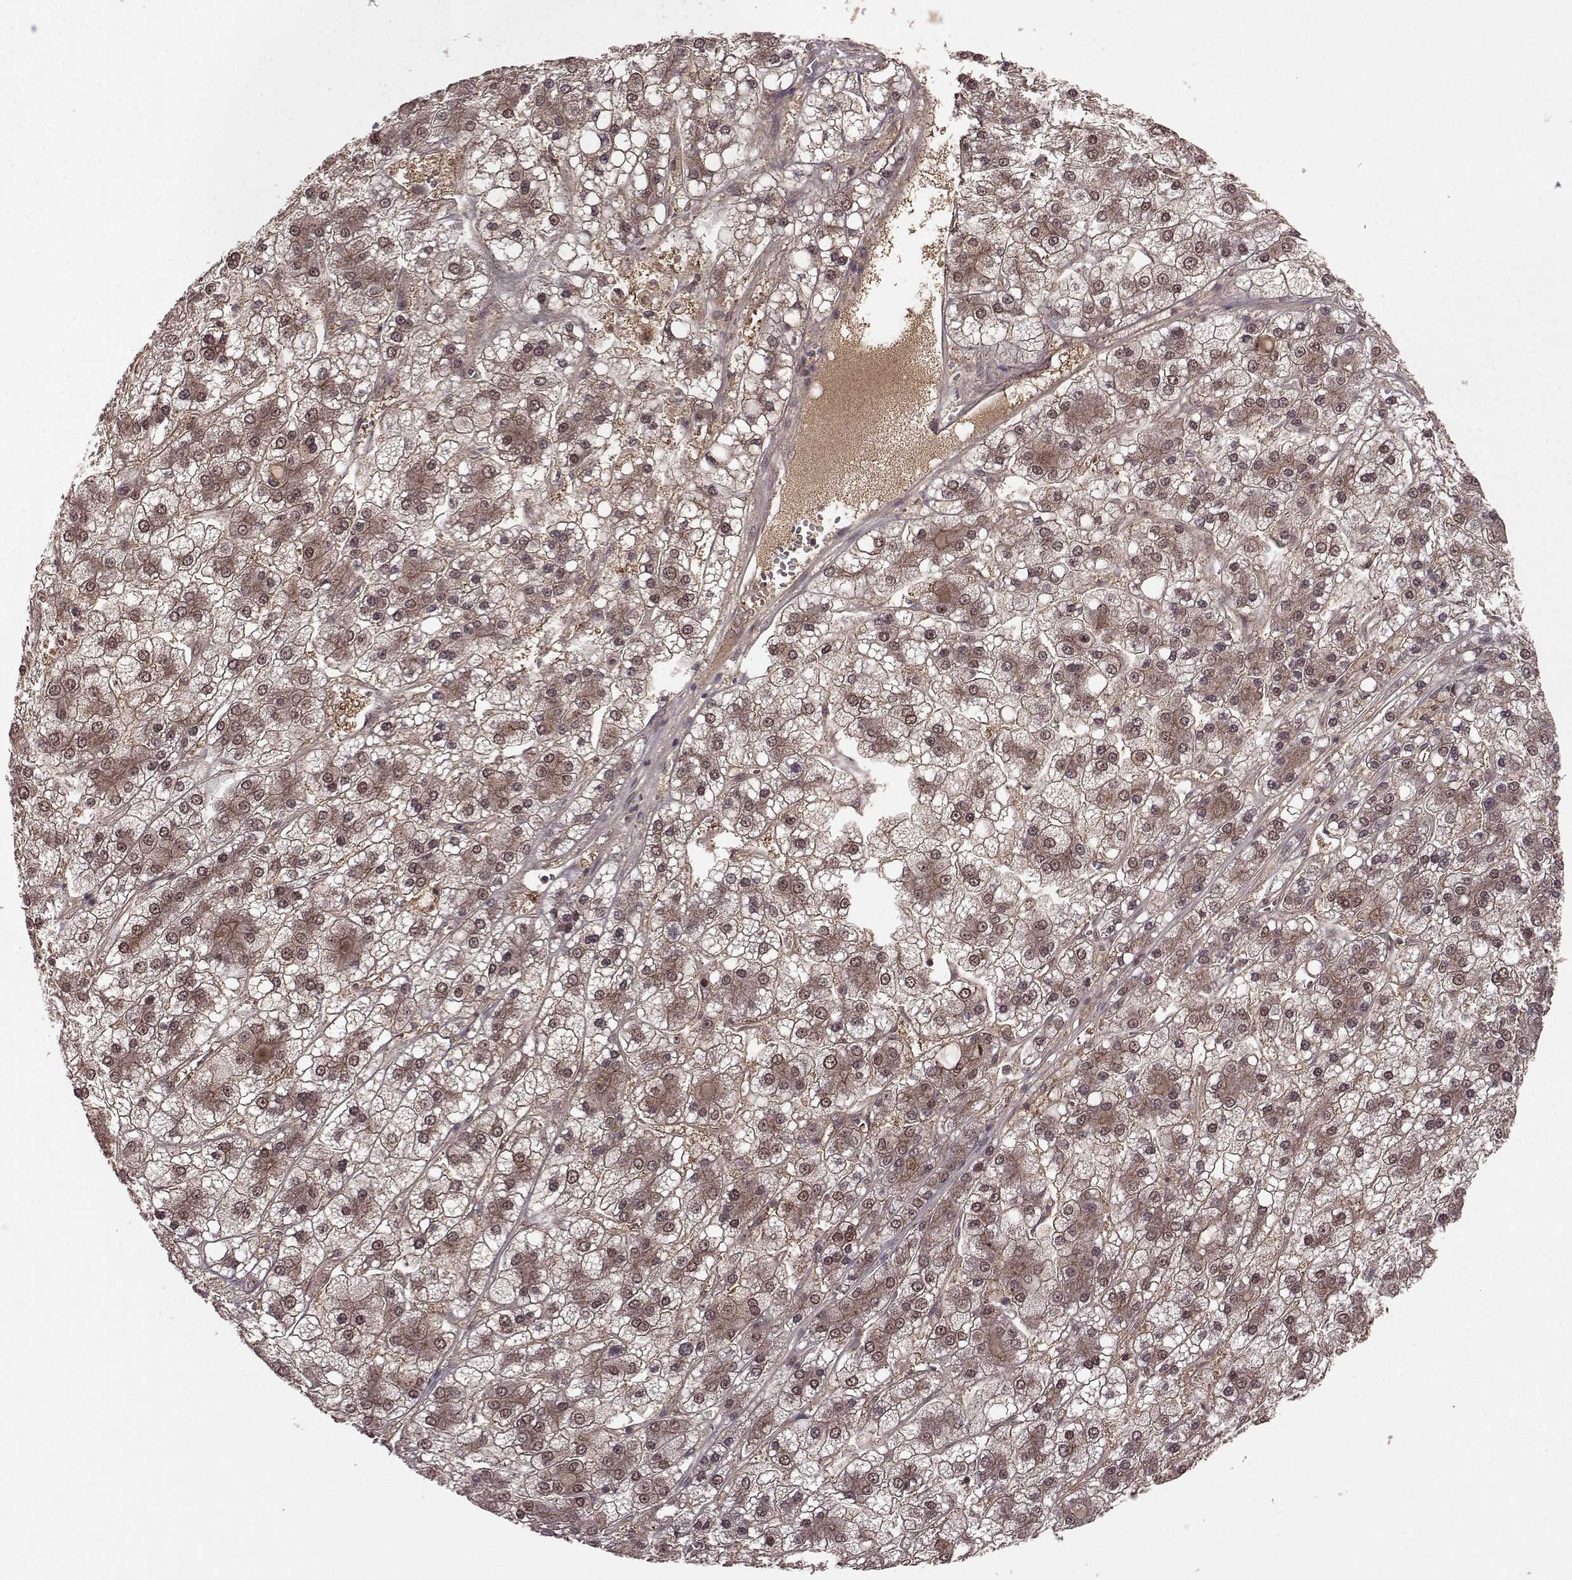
{"staining": {"intensity": "weak", "quantity": ">75%", "location": "cytoplasmic/membranous,nuclear"}, "tissue": "liver cancer", "cell_type": "Tumor cells", "image_type": "cancer", "snomed": [{"axis": "morphology", "description": "Carcinoma, Hepatocellular, NOS"}, {"axis": "topography", "description": "Liver"}], "caption": "Brown immunohistochemical staining in human hepatocellular carcinoma (liver) displays weak cytoplasmic/membranous and nuclear expression in about >75% of tumor cells.", "gene": "GSS", "patient": {"sex": "male", "age": 73}}